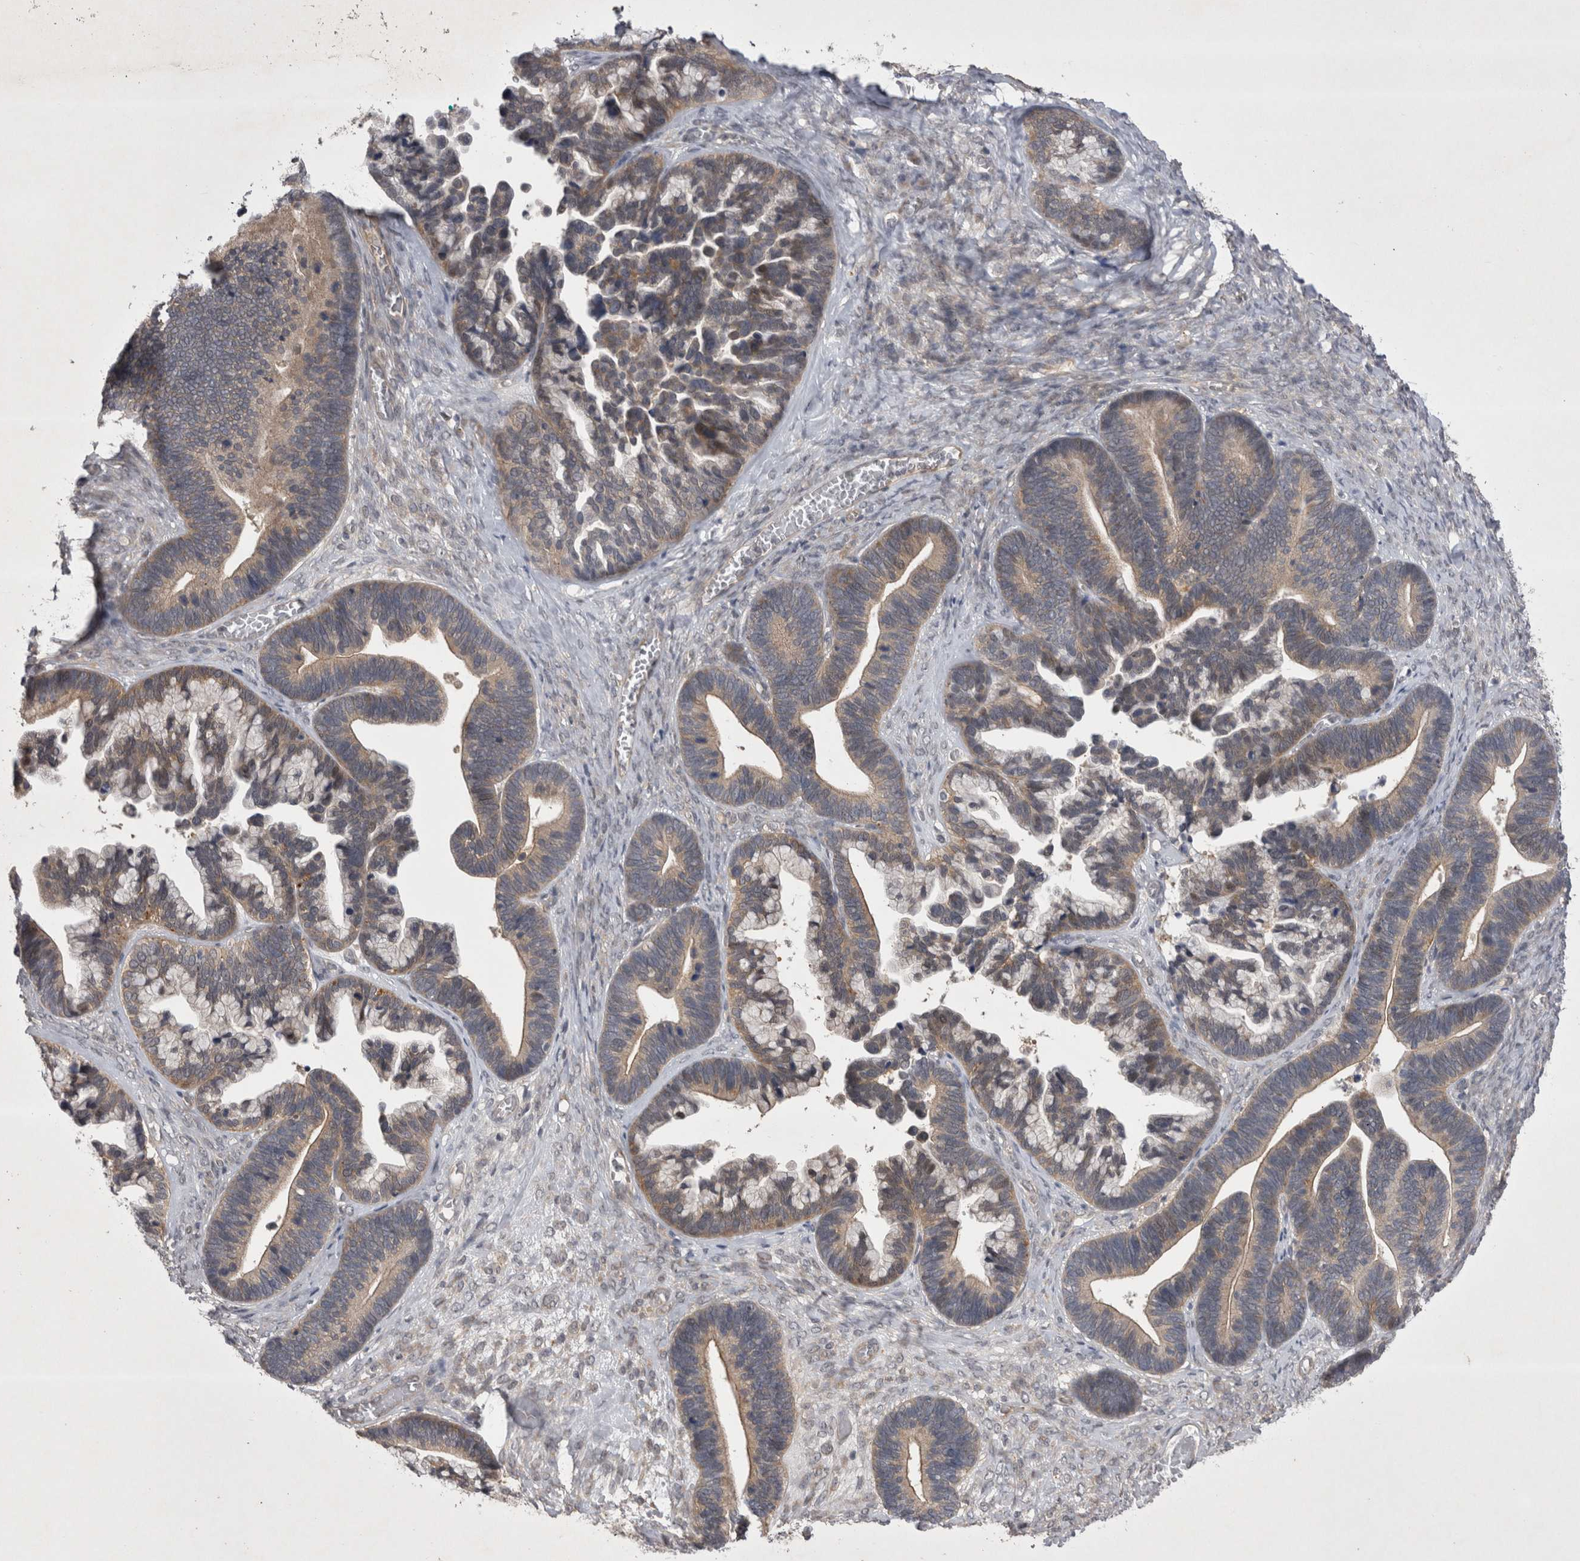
{"staining": {"intensity": "weak", "quantity": ">75%", "location": "cytoplasmic/membranous"}, "tissue": "ovarian cancer", "cell_type": "Tumor cells", "image_type": "cancer", "snomed": [{"axis": "morphology", "description": "Cystadenocarcinoma, serous, NOS"}, {"axis": "topography", "description": "Ovary"}], "caption": "There is low levels of weak cytoplasmic/membranous expression in tumor cells of ovarian cancer, as demonstrated by immunohistochemical staining (brown color).", "gene": "CTBS", "patient": {"sex": "female", "age": 56}}